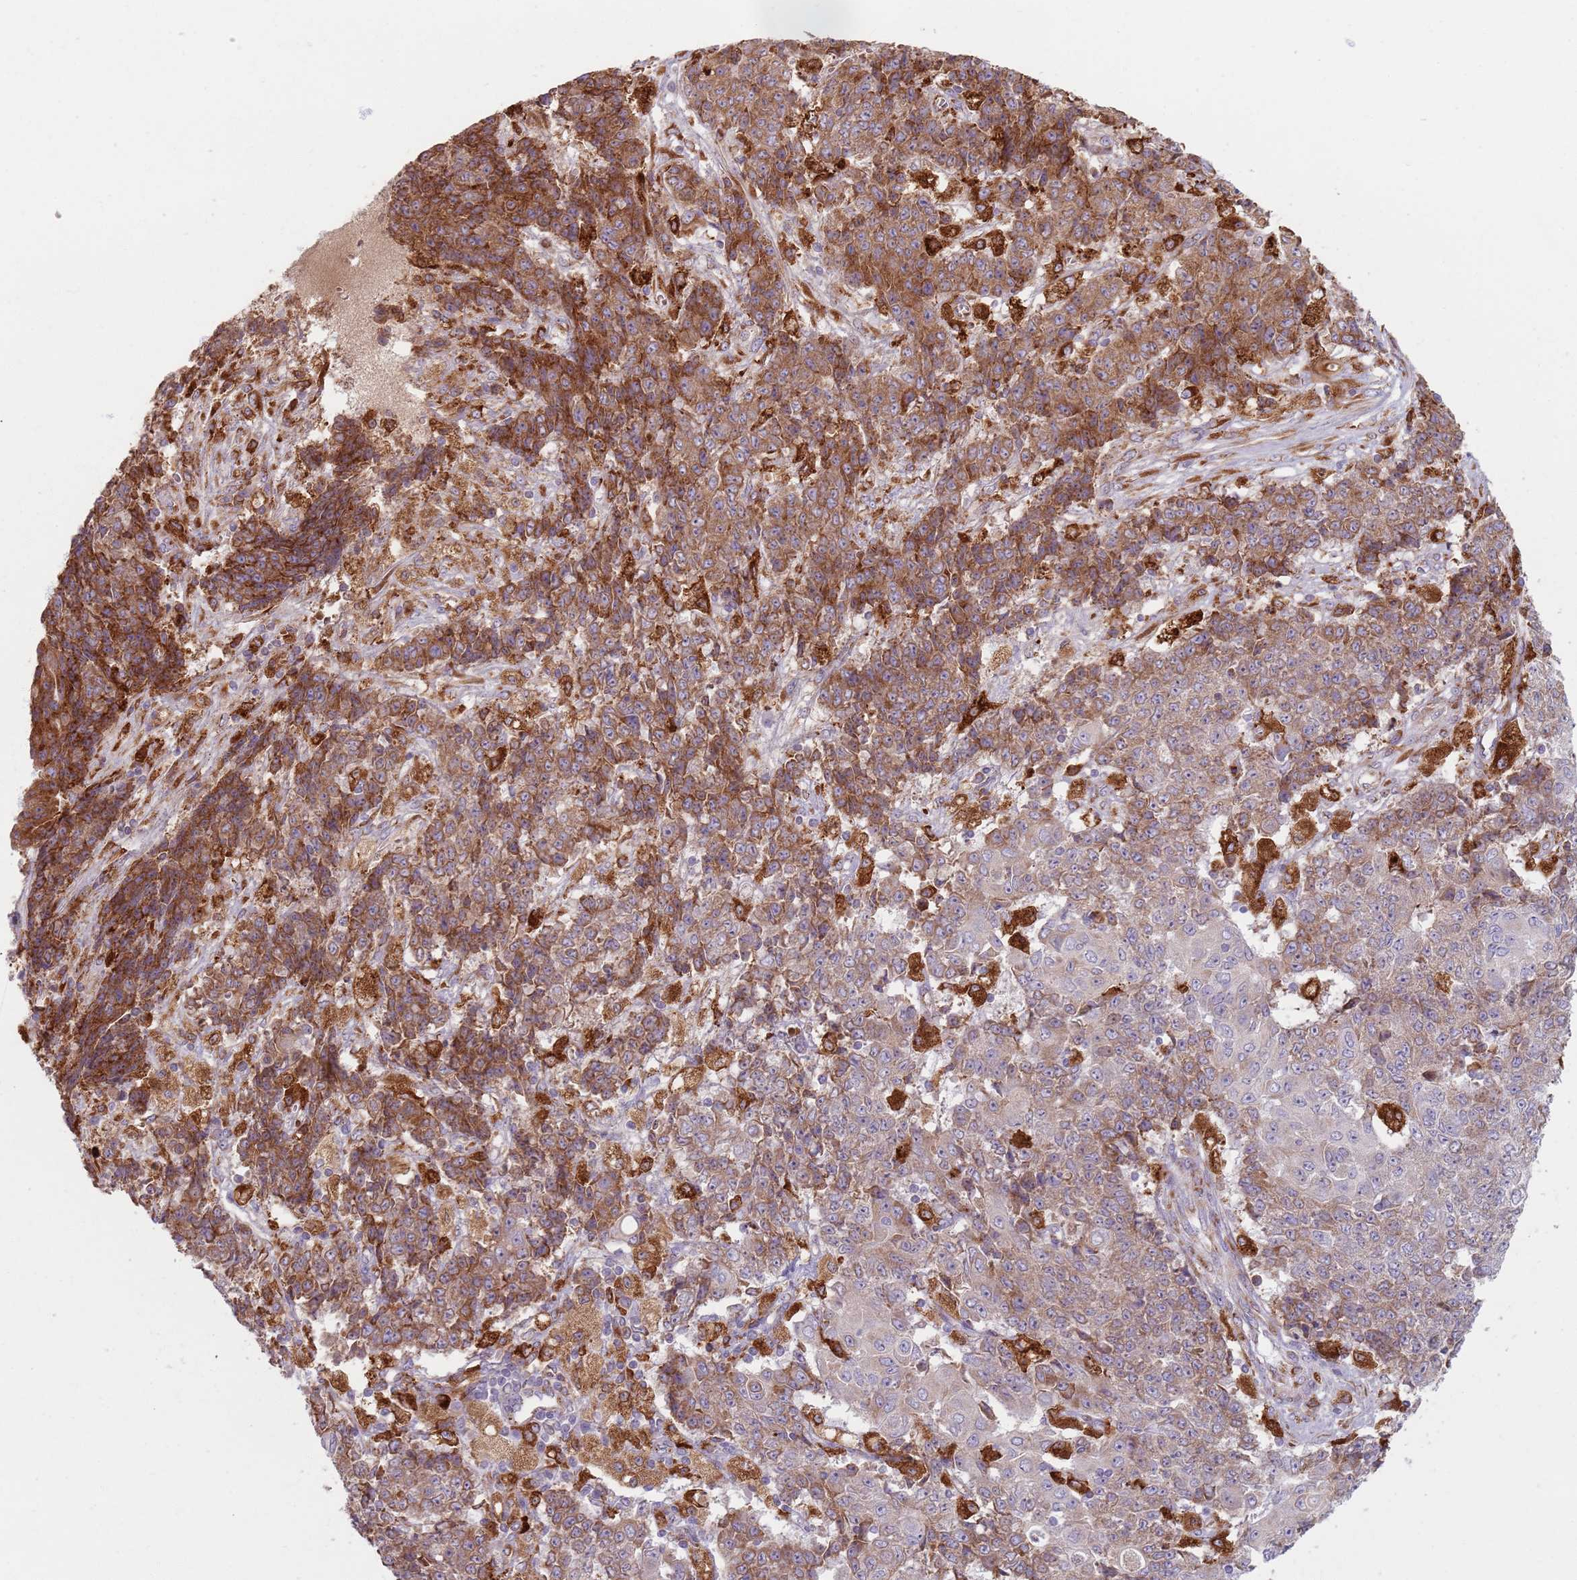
{"staining": {"intensity": "strong", "quantity": "25%-75%", "location": "cytoplasmic/membranous"}, "tissue": "ovarian cancer", "cell_type": "Tumor cells", "image_type": "cancer", "snomed": [{"axis": "morphology", "description": "Carcinoma, endometroid"}, {"axis": "topography", "description": "Ovary"}], "caption": "Immunohistochemistry (IHC) of human endometroid carcinoma (ovarian) demonstrates high levels of strong cytoplasmic/membranous positivity in about 25%-75% of tumor cells. The staining is performed using DAB (3,3'-diaminobenzidine) brown chromogen to label protein expression. The nuclei are counter-stained blue using hematoxylin.", "gene": "COLGALT1", "patient": {"sex": "female", "age": 42}}